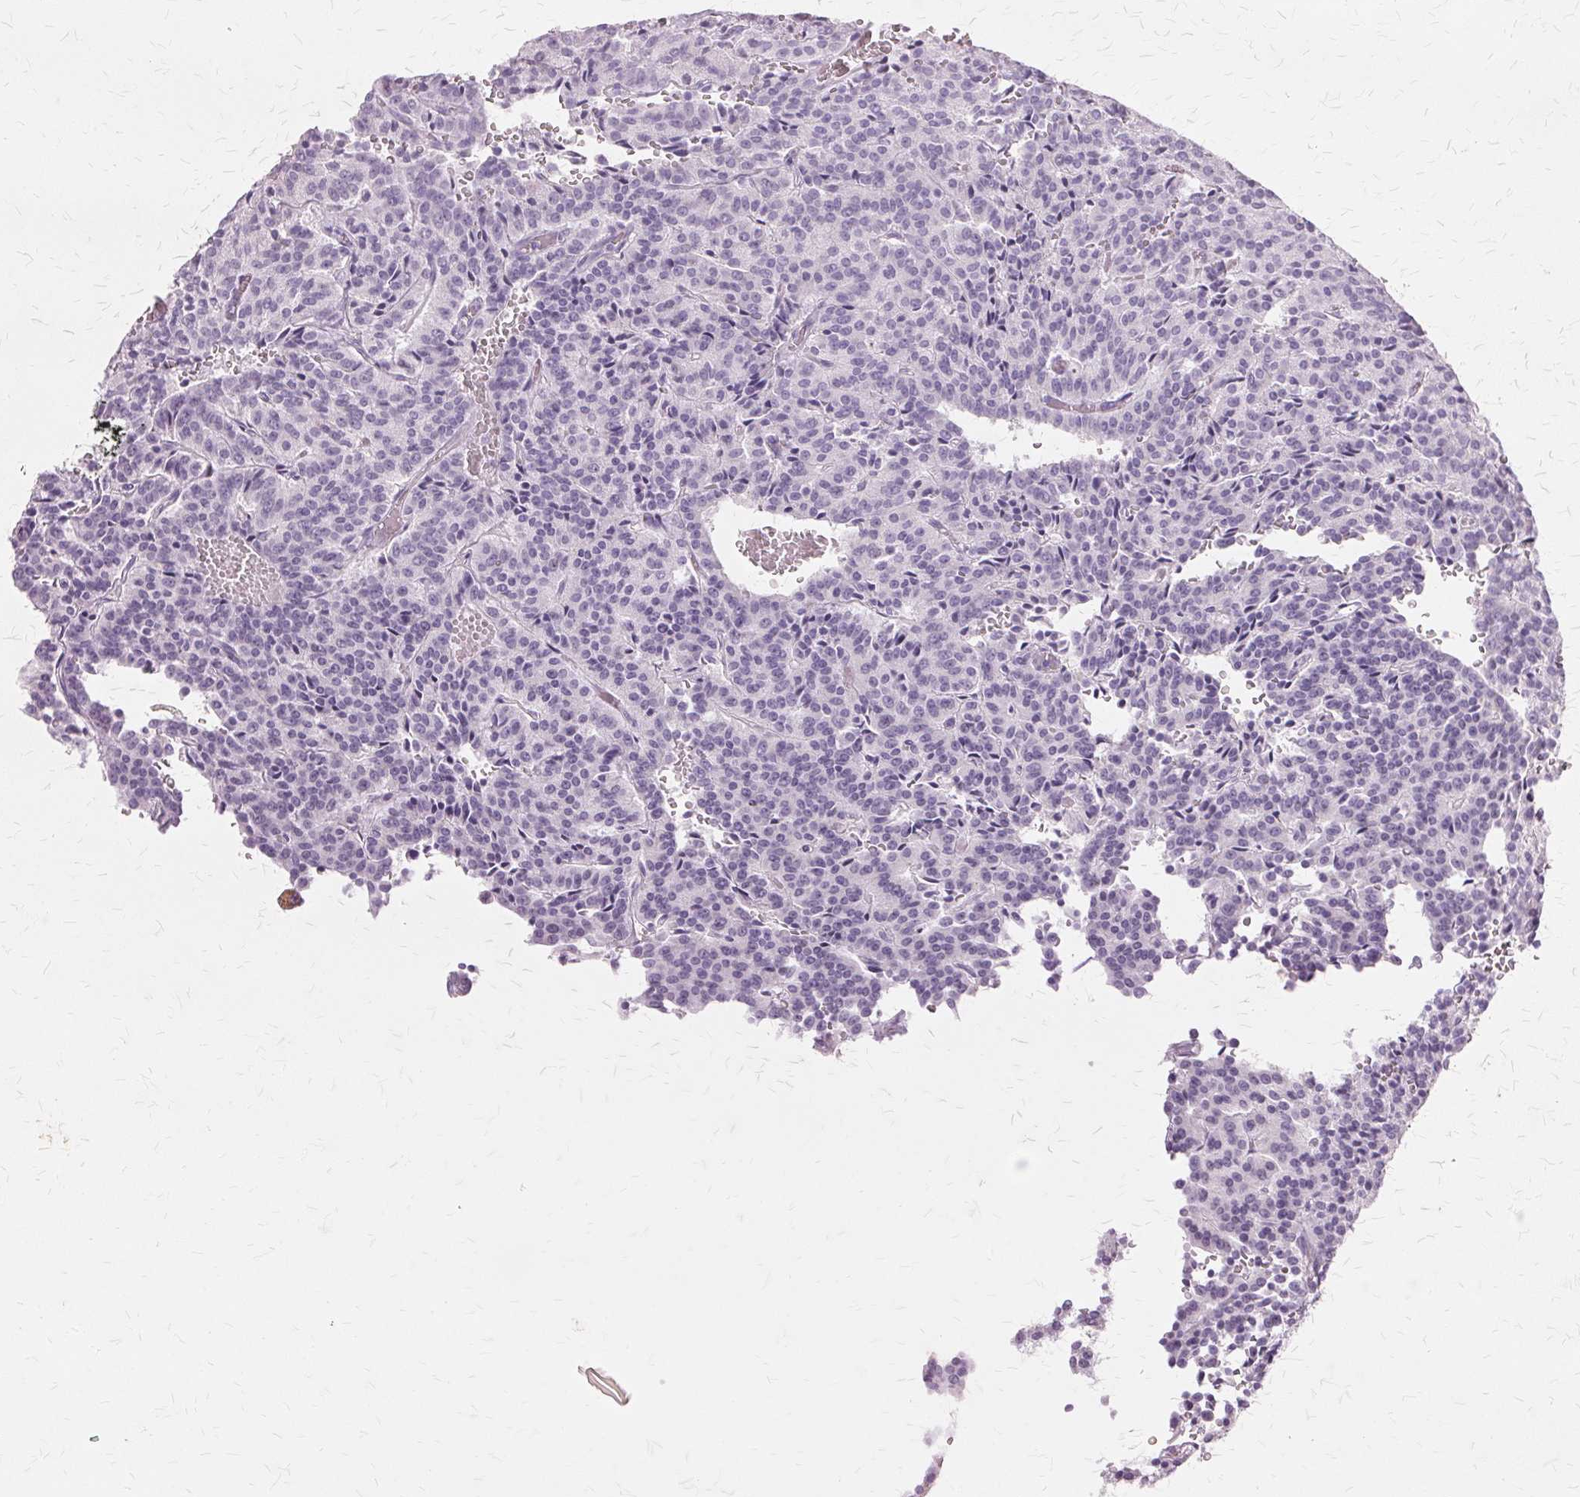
{"staining": {"intensity": "negative", "quantity": "none", "location": "none"}, "tissue": "carcinoid", "cell_type": "Tumor cells", "image_type": "cancer", "snomed": [{"axis": "morphology", "description": "Carcinoid, malignant, NOS"}, {"axis": "topography", "description": "Lung"}], "caption": "This is an immunohistochemistry (IHC) photomicrograph of carcinoid (malignant). There is no positivity in tumor cells.", "gene": "SLC45A3", "patient": {"sex": "male", "age": 70}}